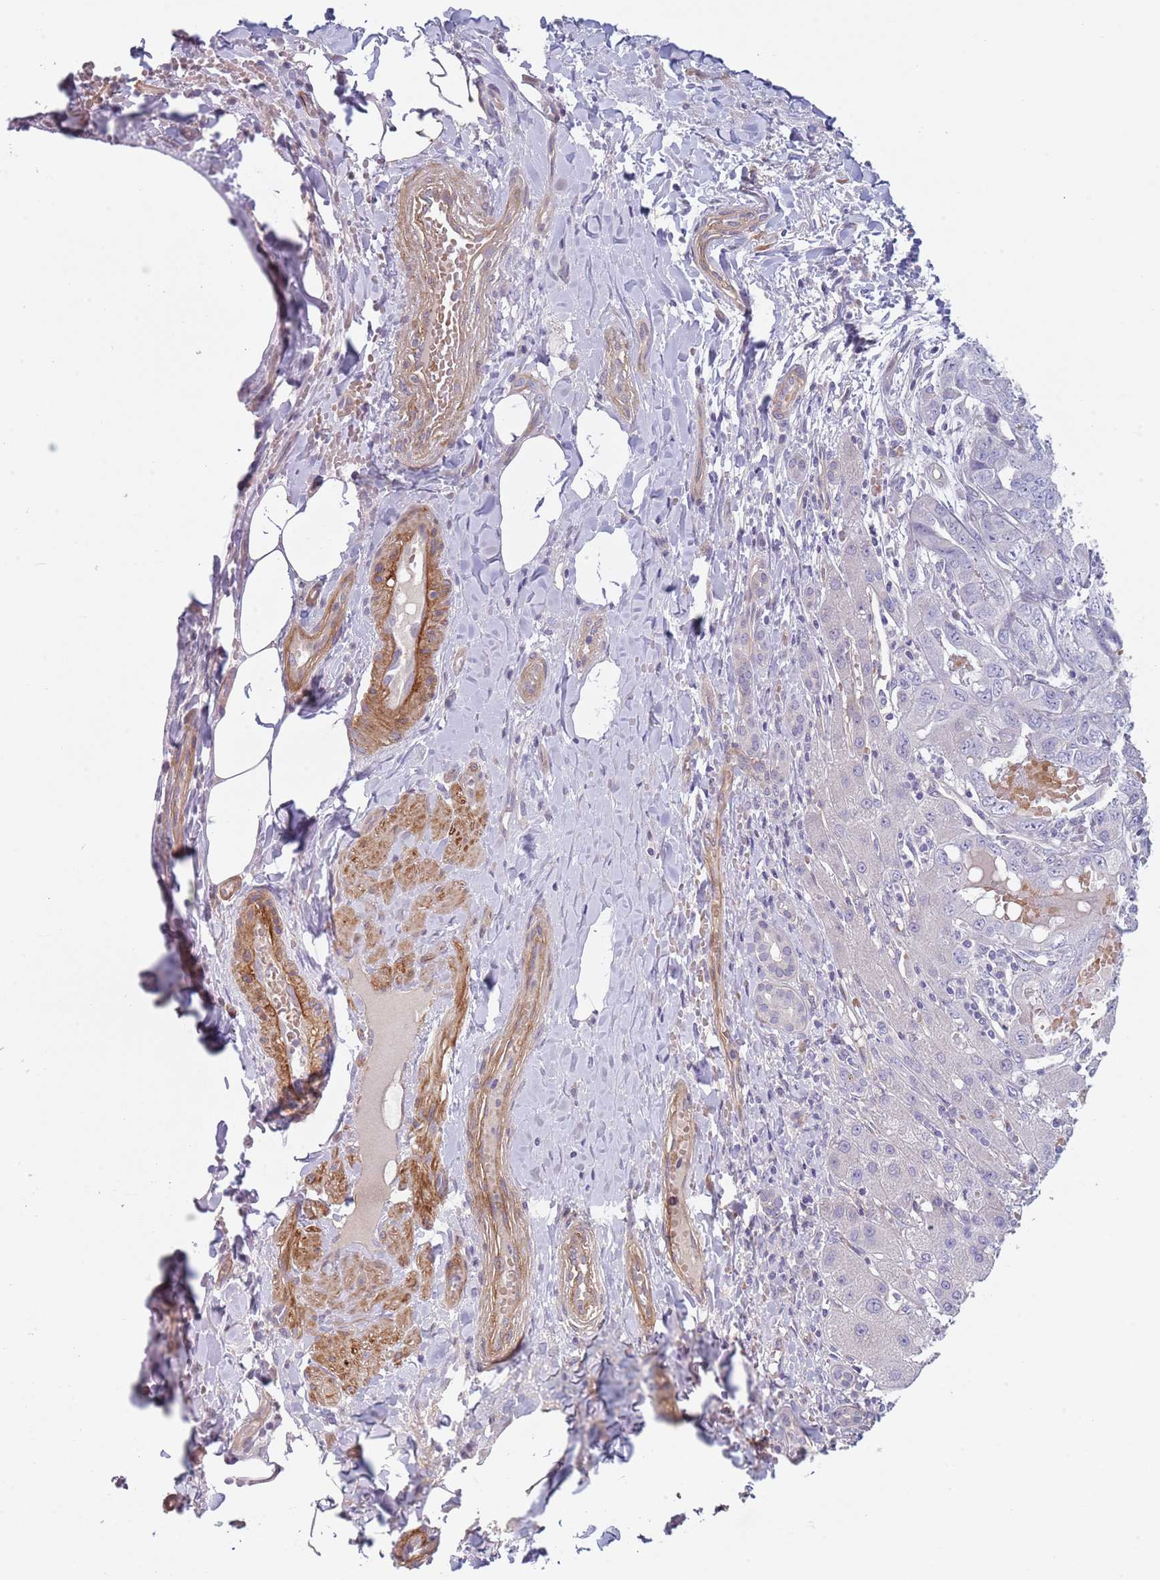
{"staining": {"intensity": "negative", "quantity": "none", "location": "none"}, "tissue": "liver cancer", "cell_type": "Tumor cells", "image_type": "cancer", "snomed": [{"axis": "morphology", "description": "Cholangiocarcinoma"}, {"axis": "topography", "description": "Liver"}], "caption": "DAB immunohistochemical staining of human liver cancer displays no significant positivity in tumor cells. Brightfield microscopy of immunohistochemistry stained with DAB (3,3'-diaminobenzidine) (brown) and hematoxylin (blue), captured at high magnification.", "gene": "TINAGL1", "patient": {"sex": "male", "age": 59}}